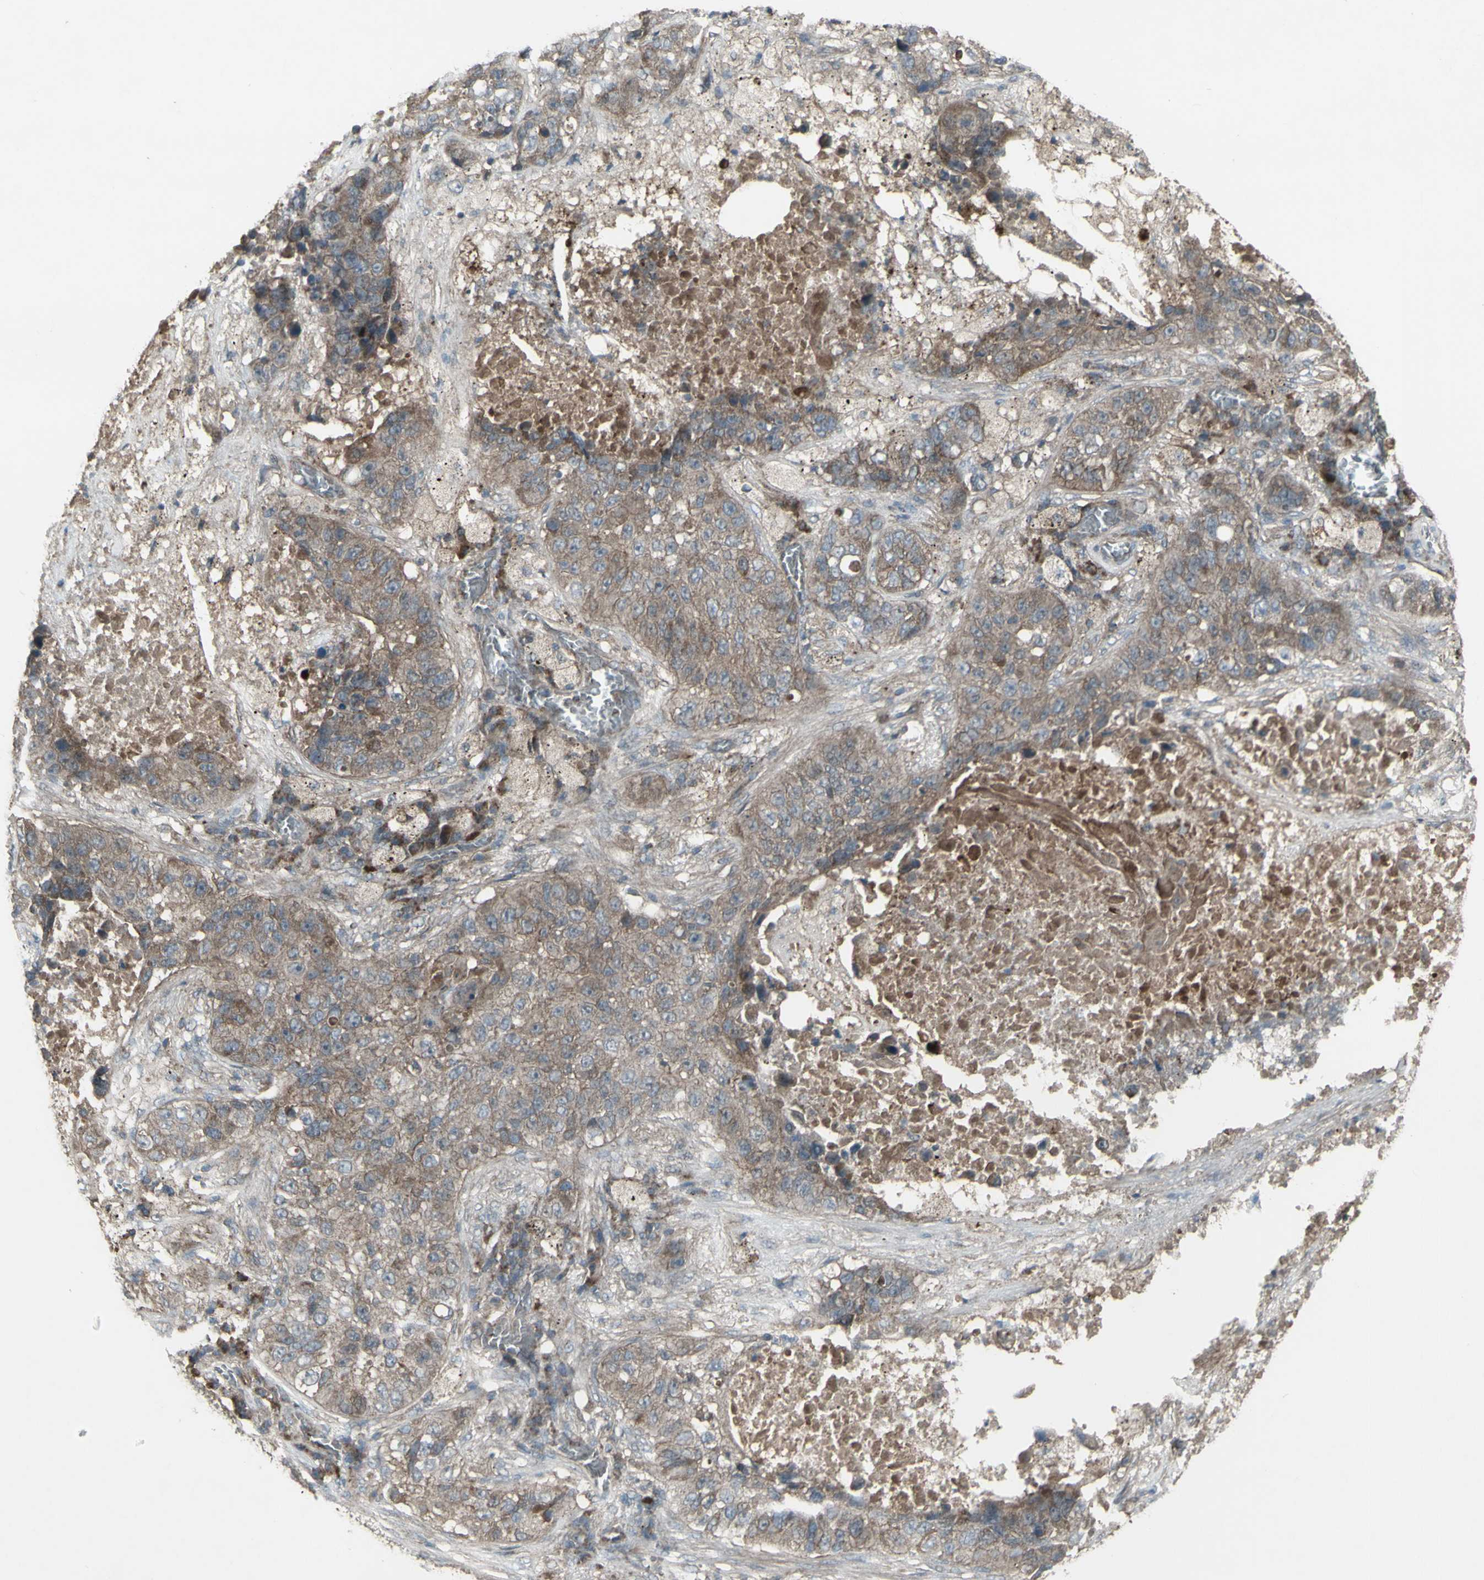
{"staining": {"intensity": "moderate", "quantity": ">75%", "location": "cytoplasmic/membranous"}, "tissue": "lung cancer", "cell_type": "Tumor cells", "image_type": "cancer", "snomed": [{"axis": "morphology", "description": "Squamous cell carcinoma, NOS"}, {"axis": "topography", "description": "Lung"}], "caption": "Protein positivity by IHC shows moderate cytoplasmic/membranous positivity in approximately >75% of tumor cells in lung cancer. (DAB IHC with brightfield microscopy, high magnification).", "gene": "SHC1", "patient": {"sex": "male", "age": 57}}